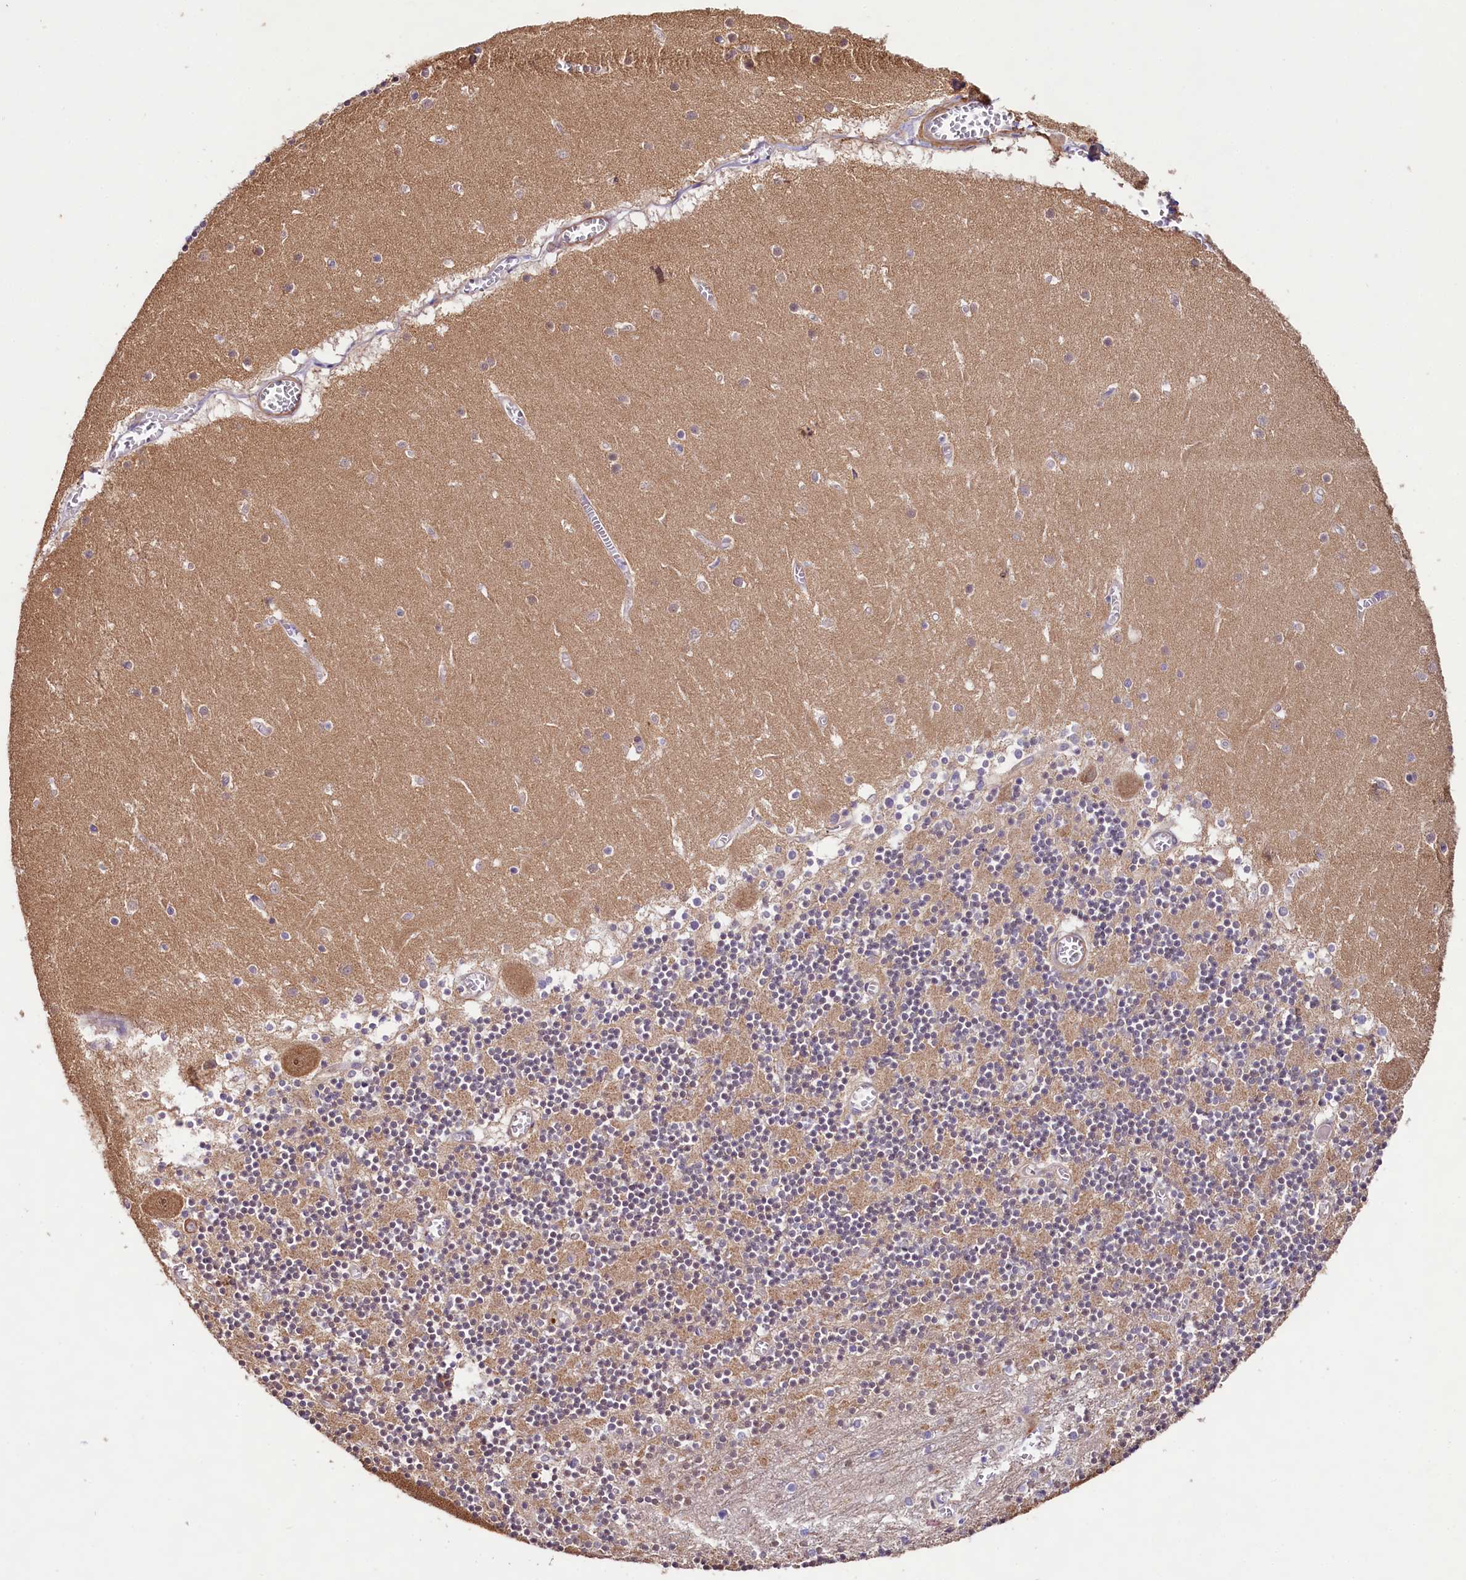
{"staining": {"intensity": "weak", "quantity": ">75%", "location": "cytoplasmic/membranous"}, "tissue": "cerebellum", "cell_type": "Cells in granular layer", "image_type": "normal", "snomed": [{"axis": "morphology", "description": "Normal tissue, NOS"}, {"axis": "topography", "description": "Cerebellum"}], "caption": "The image demonstrates a brown stain indicating the presence of a protein in the cytoplasmic/membranous of cells in granular layer in cerebellum.", "gene": "VPS11", "patient": {"sex": "female", "age": 28}}